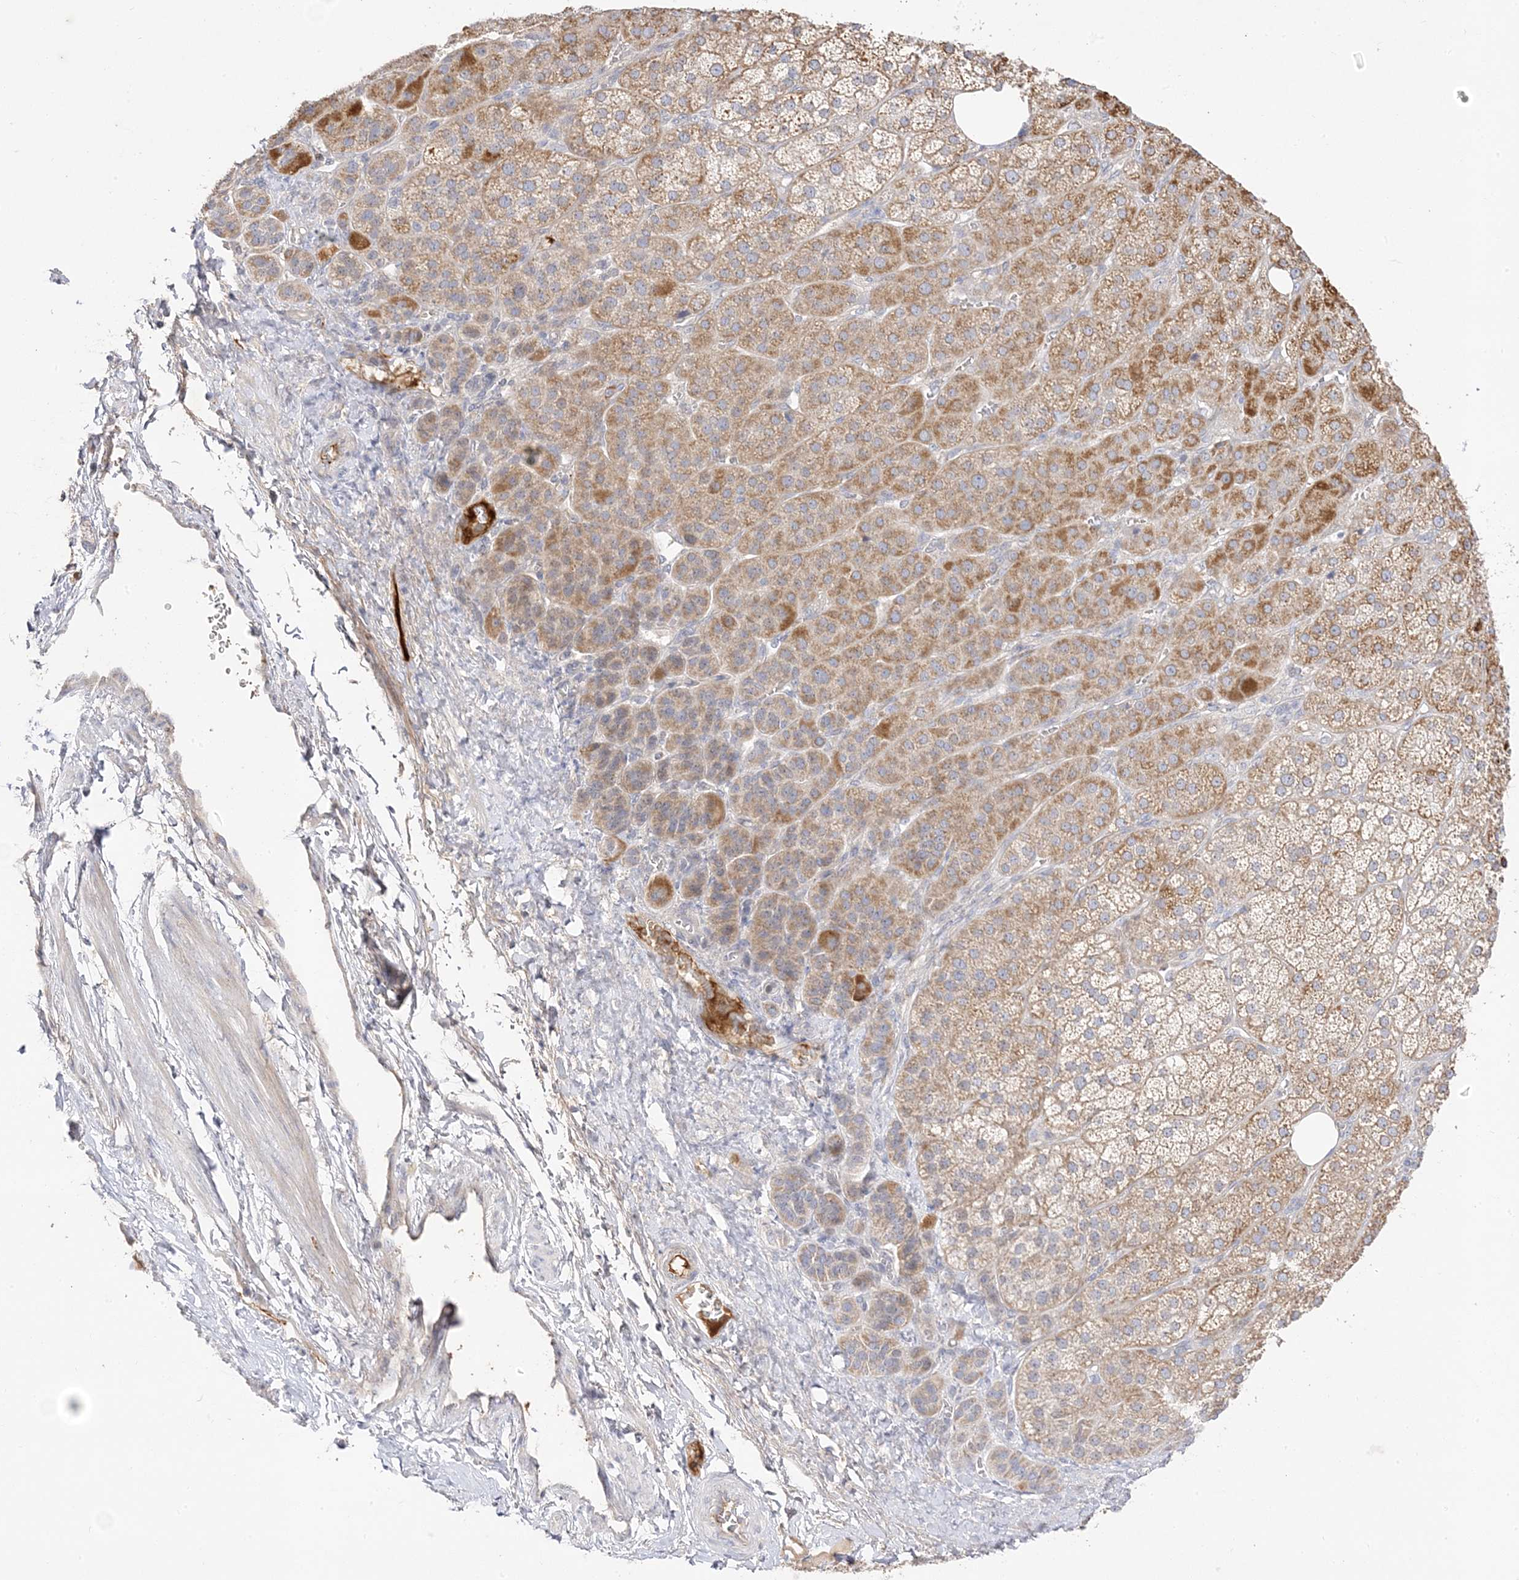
{"staining": {"intensity": "moderate", "quantity": "25%-75%", "location": "cytoplasmic/membranous"}, "tissue": "adrenal gland", "cell_type": "Glandular cells", "image_type": "normal", "snomed": [{"axis": "morphology", "description": "Normal tissue, NOS"}, {"axis": "topography", "description": "Adrenal gland"}], "caption": "This photomicrograph shows immunohistochemistry (IHC) staining of unremarkable adrenal gland, with medium moderate cytoplasmic/membranous expression in approximately 25%-75% of glandular cells.", "gene": "TRANK1", "patient": {"sex": "female", "age": 57}}